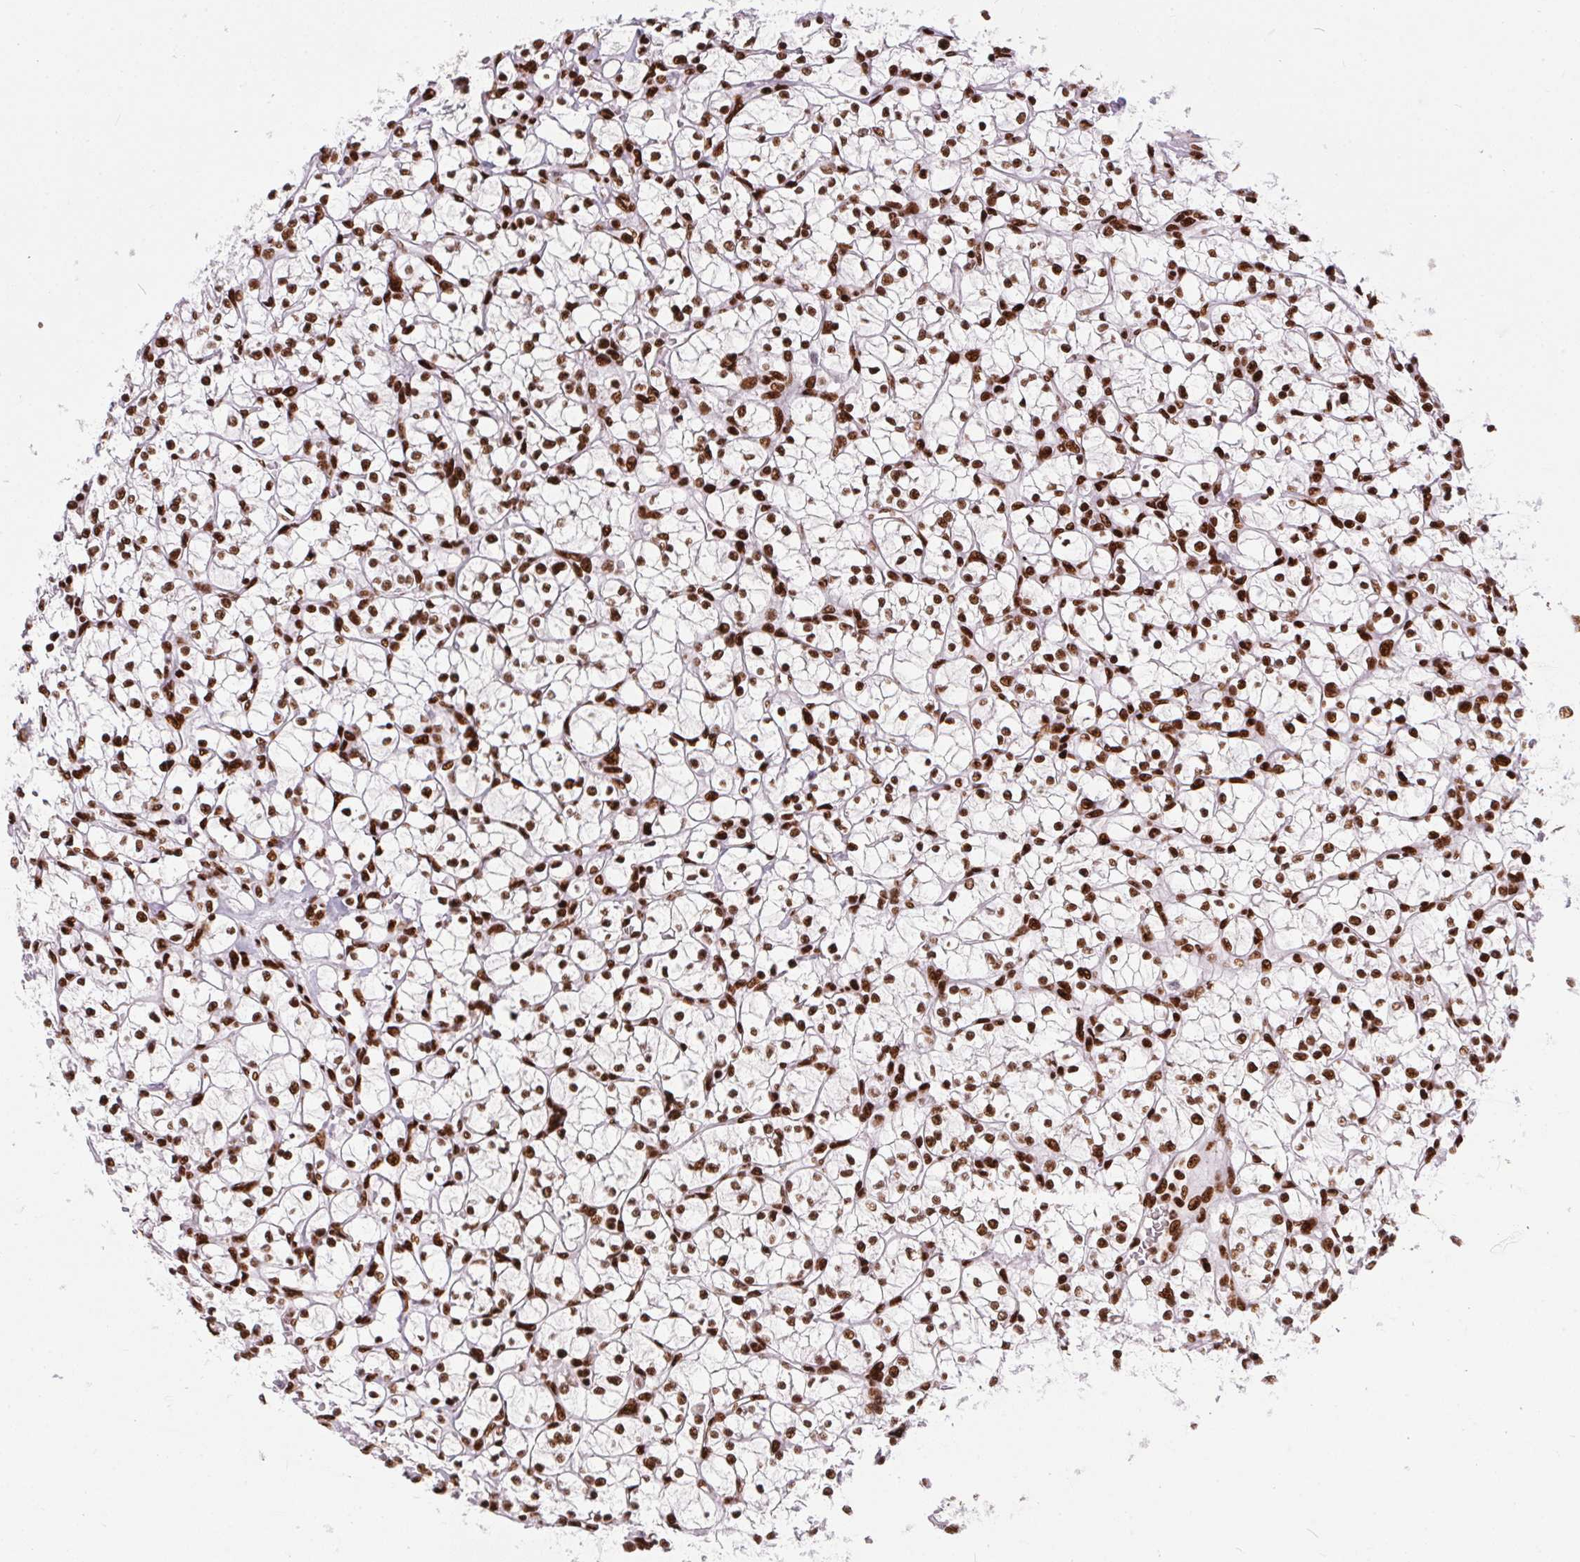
{"staining": {"intensity": "strong", "quantity": ">75%", "location": "nuclear"}, "tissue": "renal cancer", "cell_type": "Tumor cells", "image_type": "cancer", "snomed": [{"axis": "morphology", "description": "Adenocarcinoma, NOS"}, {"axis": "topography", "description": "Kidney"}], "caption": "Protein staining reveals strong nuclear staining in approximately >75% of tumor cells in renal cancer (adenocarcinoma). The protein is shown in brown color, while the nuclei are stained blue.", "gene": "PAGE3", "patient": {"sex": "female", "age": 64}}